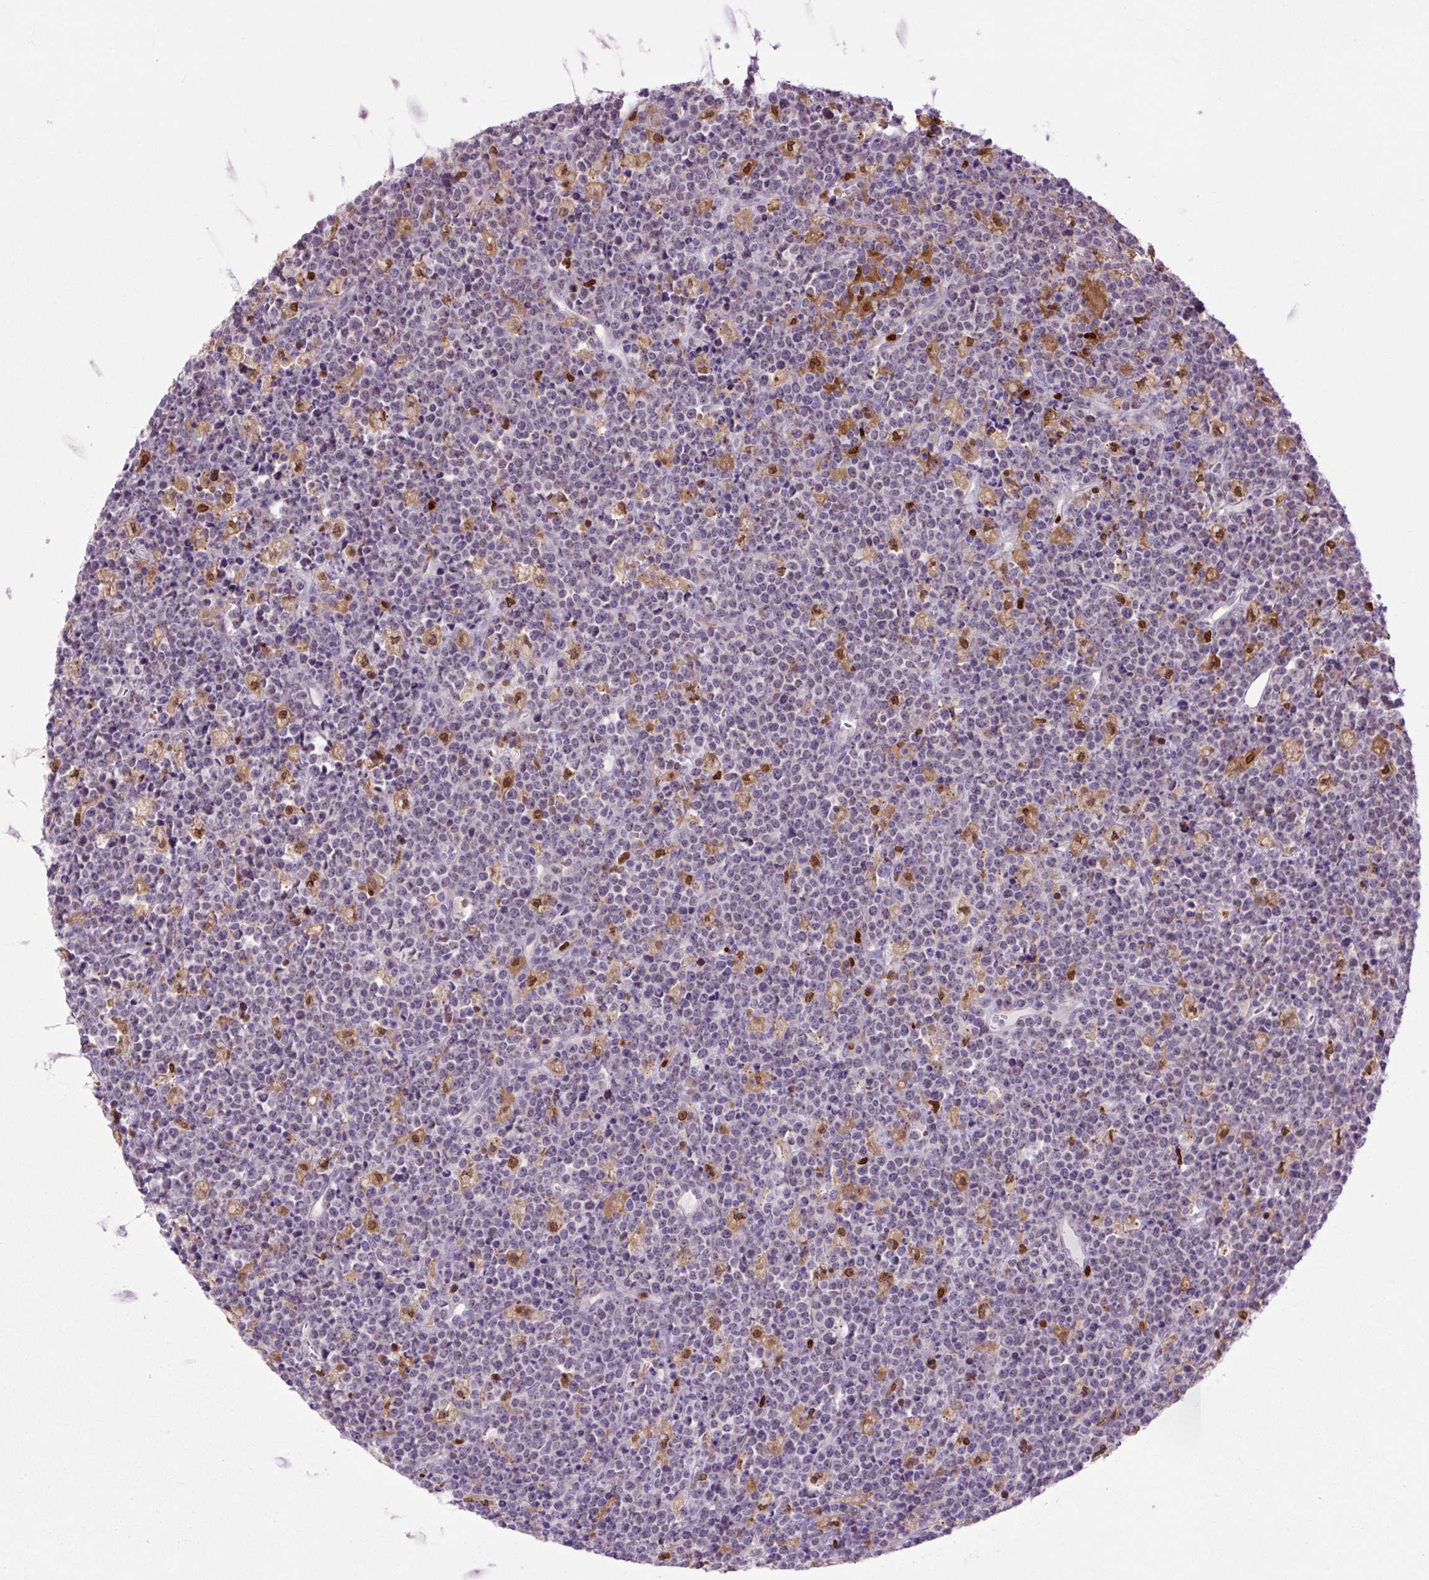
{"staining": {"intensity": "negative", "quantity": "none", "location": "none"}, "tissue": "lymphoma", "cell_type": "Tumor cells", "image_type": "cancer", "snomed": [{"axis": "morphology", "description": "Malignant lymphoma, non-Hodgkin's type, High grade"}, {"axis": "topography", "description": "Ovary"}], "caption": "Protein analysis of lymphoma shows no significant staining in tumor cells.", "gene": "SPI1", "patient": {"sex": "female", "age": 56}}